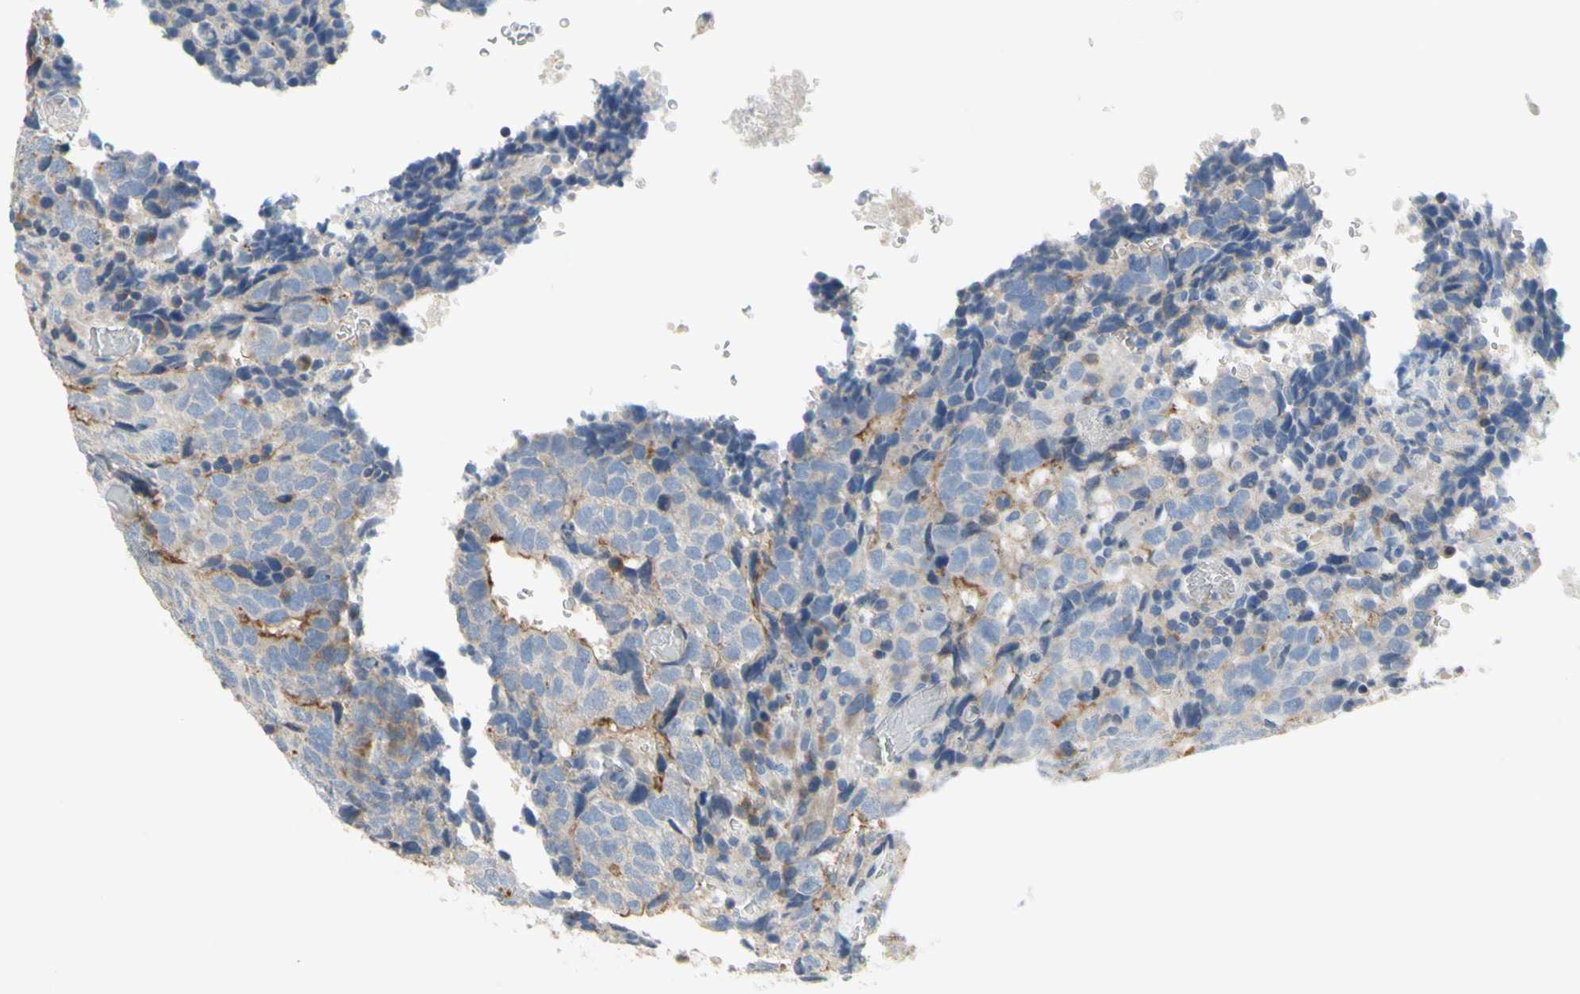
{"staining": {"intensity": "weak", "quantity": ">75%", "location": "cytoplasmic/membranous"}, "tissue": "testis cancer", "cell_type": "Tumor cells", "image_type": "cancer", "snomed": [{"axis": "morphology", "description": "Necrosis, NOS"}, {"axis": "morphology", "description": "Carcinoma, Embryonal, NOS"}, {"axis": "topography", "description": "Testis"}], "caption": "Testis cancer stained with a protein marker reveals weak staining in tumor cells.", "gene": "MUC1", "patient": {"sex": "male", "age": 19}}